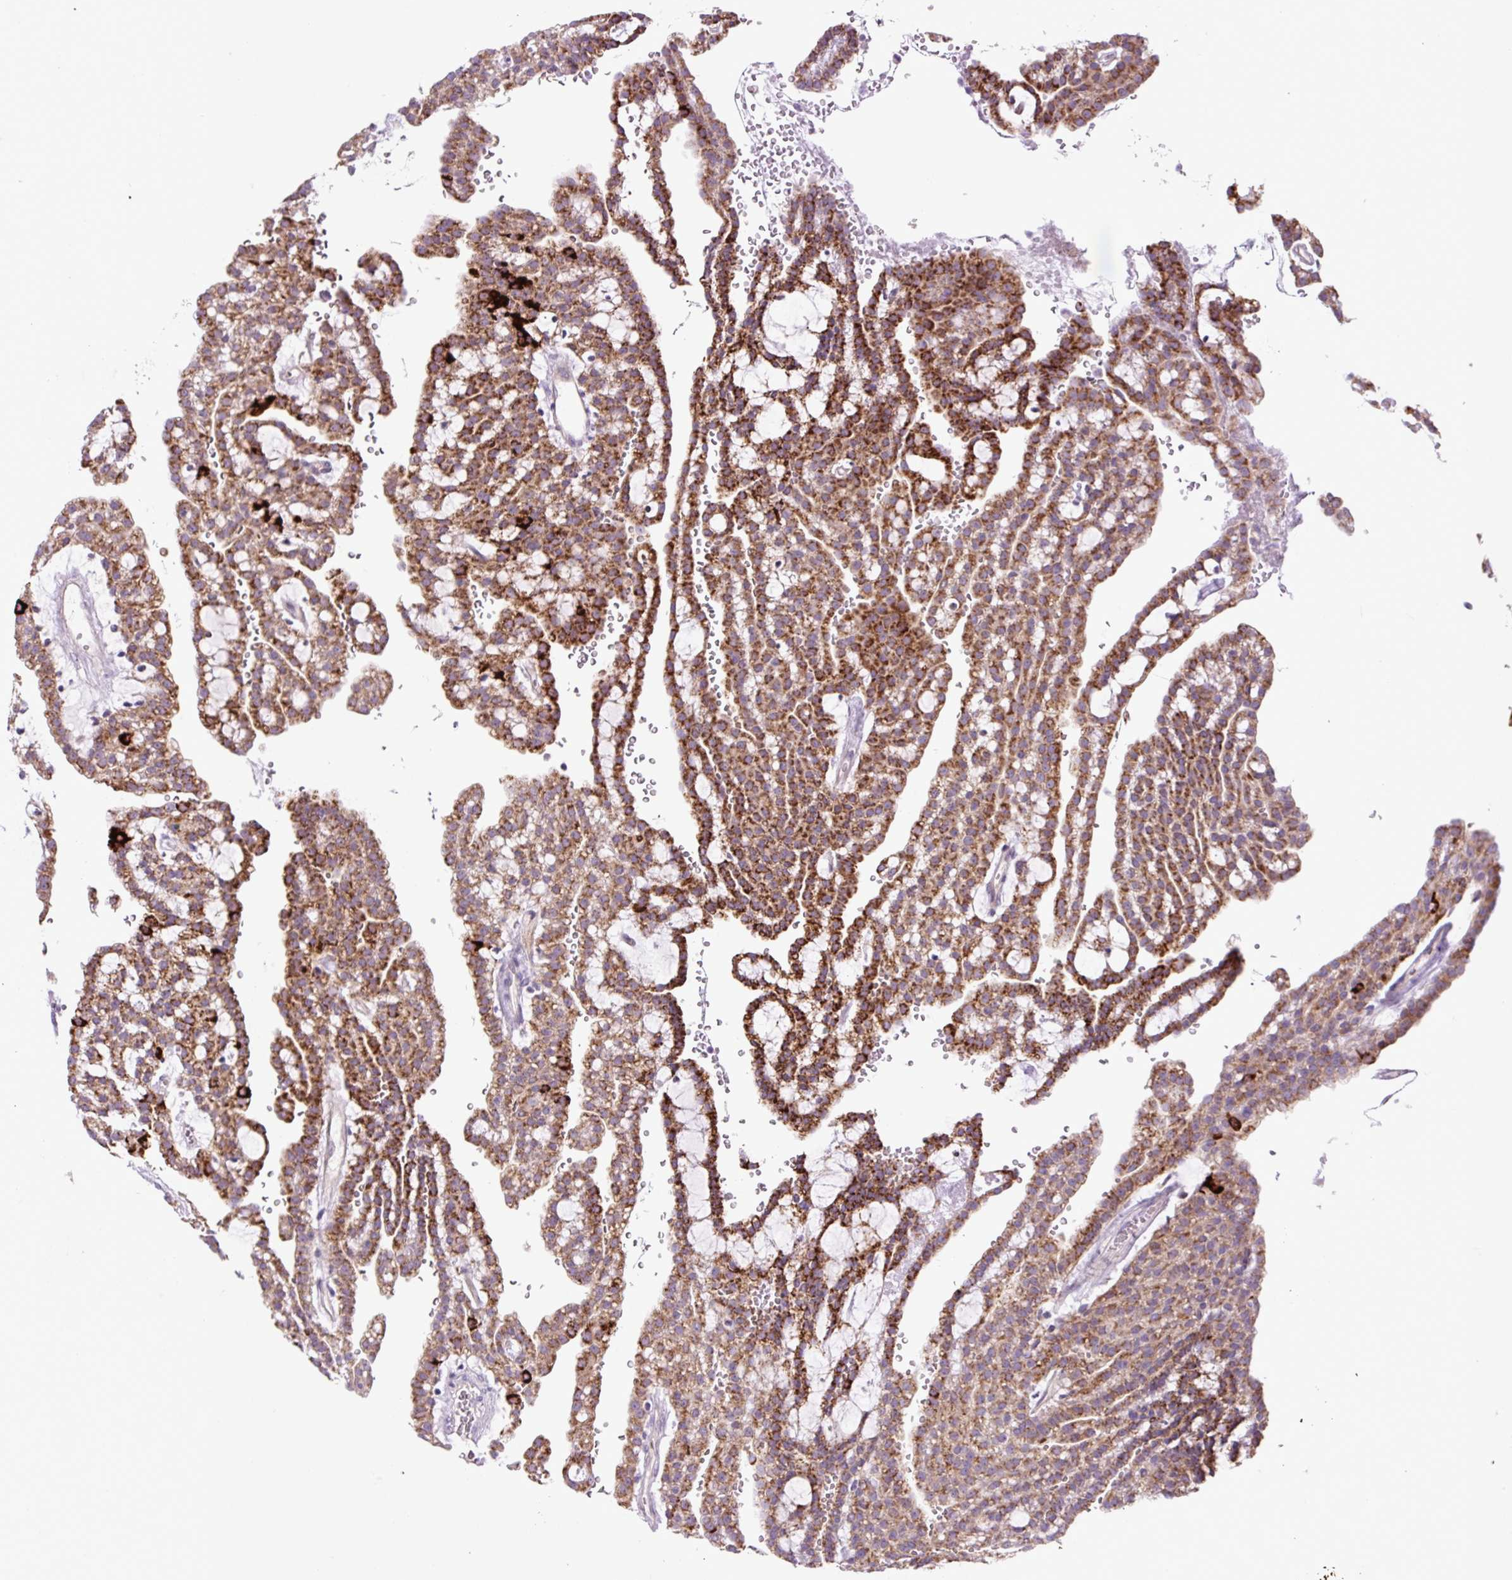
{"staining": {"intensity": "strong", "quantity": ">75%", "location": "cytoplasmic/membranous"}, "tissue": "renal cancer", "cell_type": "Tumor cells", "image_type": "cancer", "snomed": [{"axis": "morphology", "description": "Adenocarcinoma, NOS"}, {"axis": "topography", "description": "Kidney"}], "caption": "A photomicrograph of renal cancer stained for a protein shows strong cytoplasmic/membranous brown staining in tumor cells. (DAB IHC with brightfield microscopy, high magnification).", "gene": "OGDHL", "patient": {"sex": "male", "age": 63}}